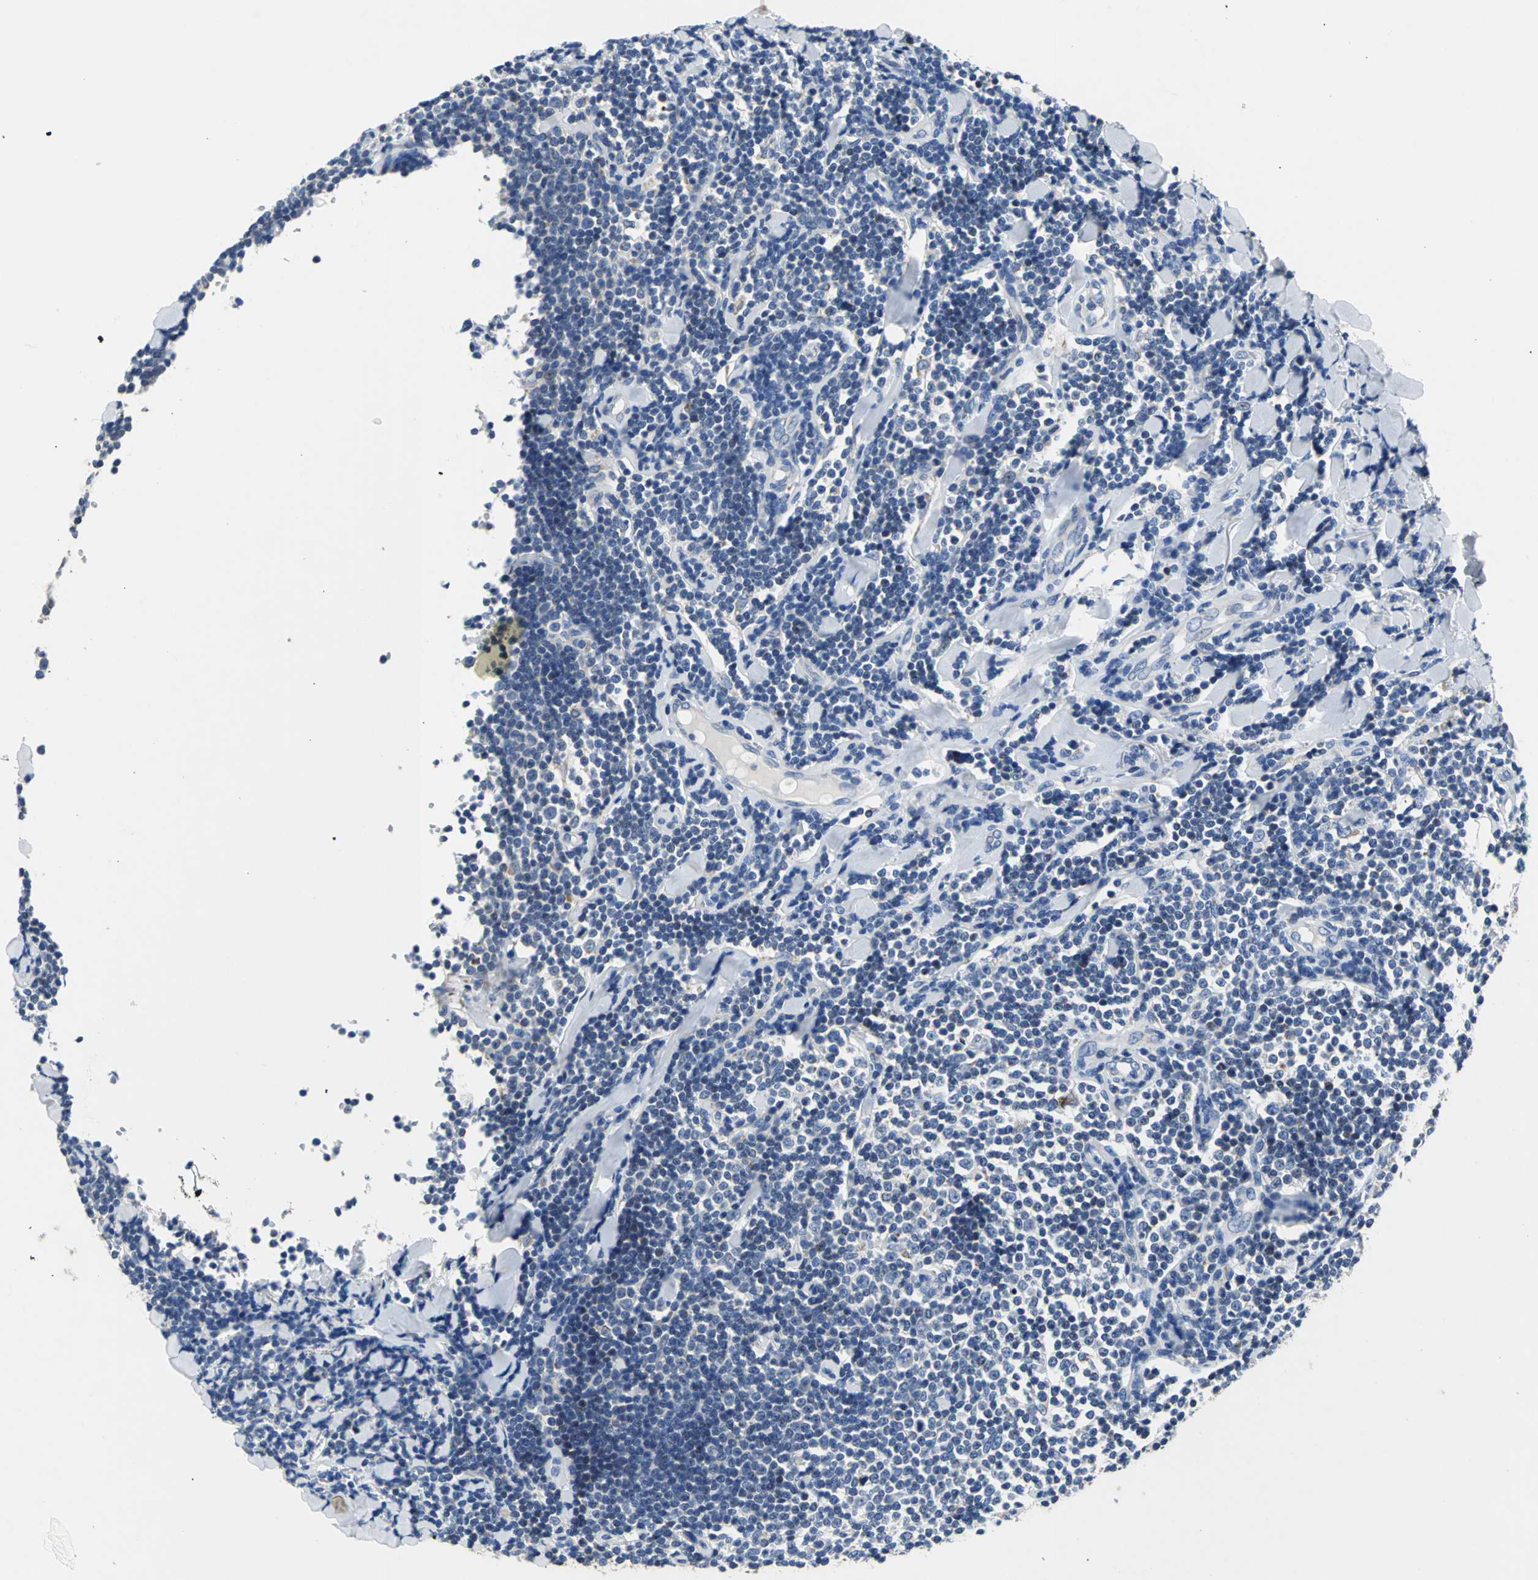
{"staining": {"intensity": "negative", "quantity": "none", "location": "none"}, "tissue": "lymphoma", "cell_type": "Tumor cells", "image_type": "cancer", "snomed": [{"axis": "morphology", "description": "Malignant lymphoma, non-Hodgkin's type, Low grade"}, {"axis": "topography", "description": "Soft tissue"}], "caption": "High magnification brightfield microscopy of low-grade malignant lymphoma, non-Hodgkin's type stained with DAB (3,3'-diaminobenzidine) (brown) and counterstained with hematoxylin (blue): tumor cells show no significant expression. (Stains: DAB immunohistochemistry (IHC) with hematoxylin counter stain, Microscopy: brightfield microscopy at high magnification).", "gene": "IFI6", "patient": {"sex": "male", "age": 92}}